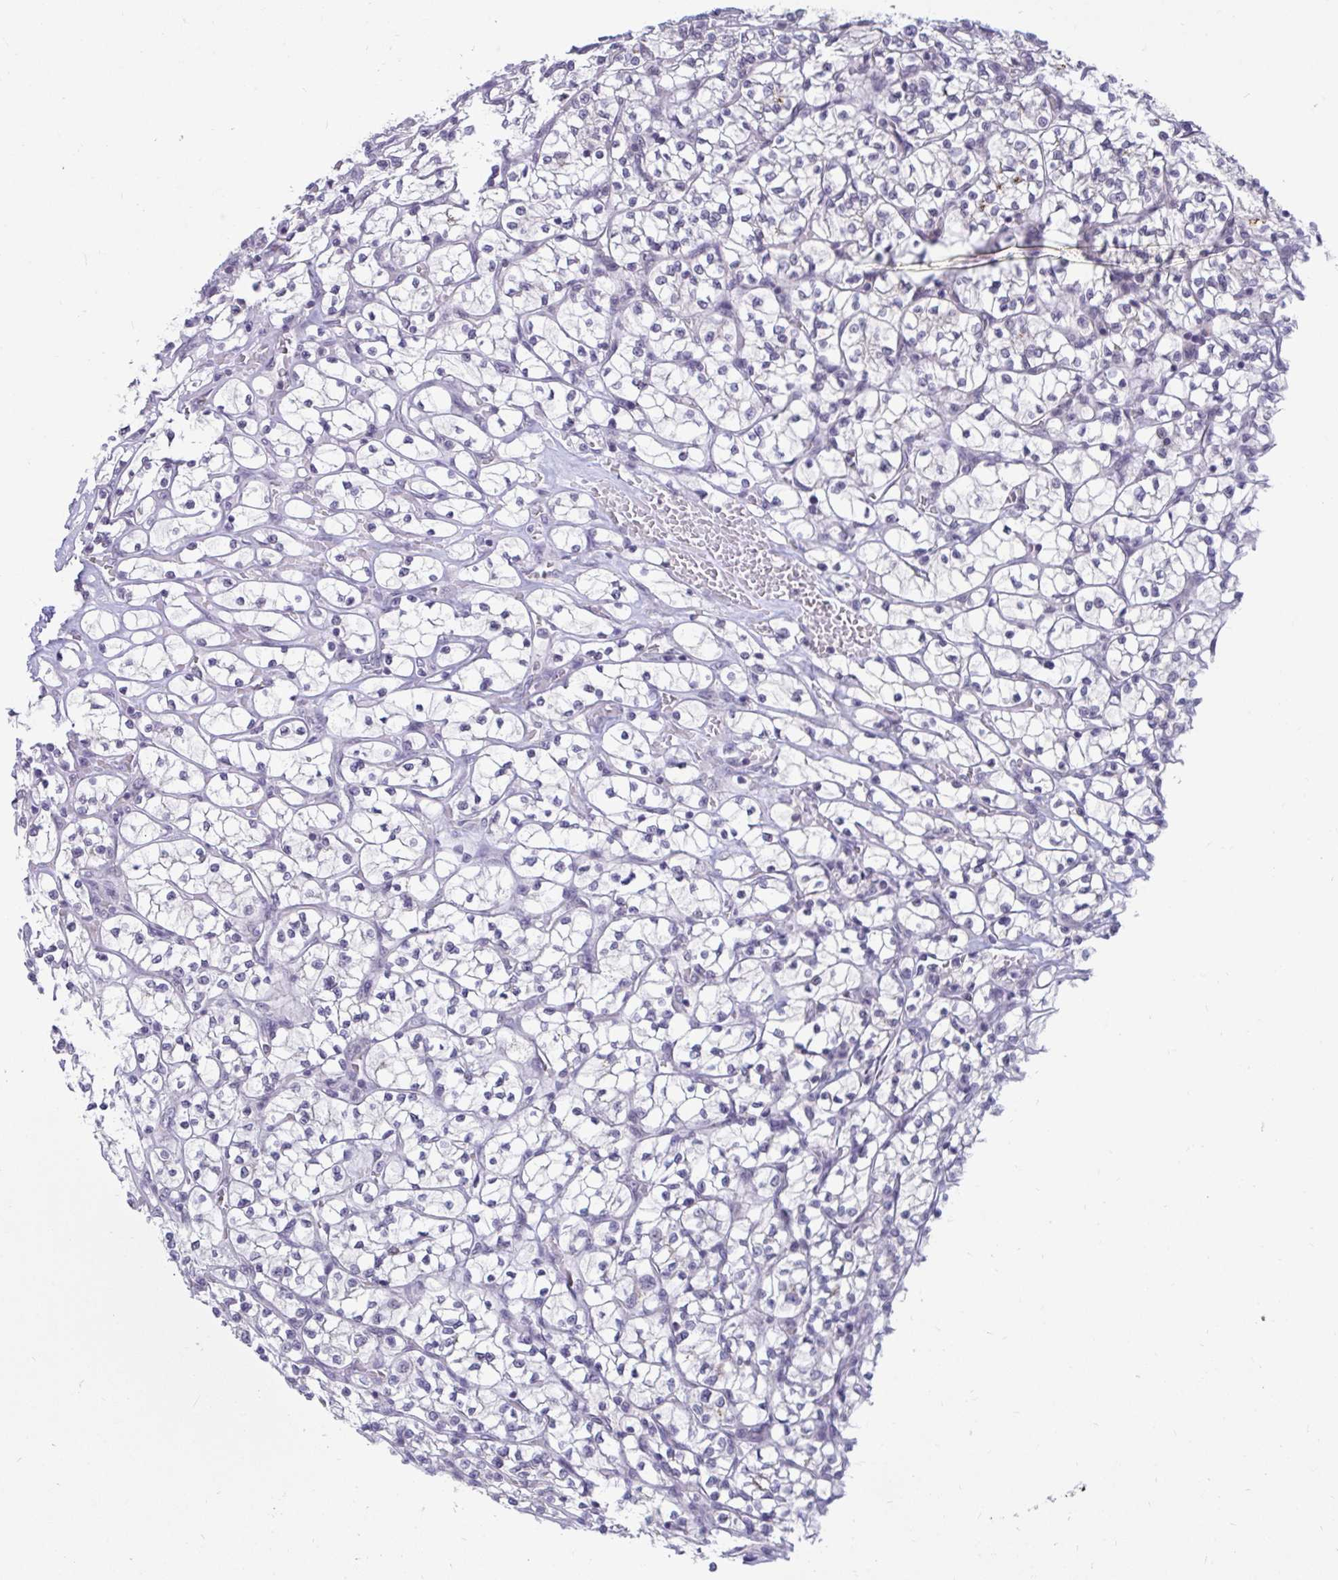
{"staining": {"intensity": "negative", "quantity": "none", "location": "none"}, "tissue": "renal cancer", "cell_type": "Tumor cells", "image_type": "cancer", "snomed": [{"axis": "morphology", "description": "Adenocarcinoma, NOS"}, {"axis": "topography", "description": "Kidney"}], "caption": "DAB immunohistochemical staining of human renal adenocarcinoma displays no significant expression in tumor cells.", "gene": "ARPP19", "patient": {"sex": "female", "age": 64}}